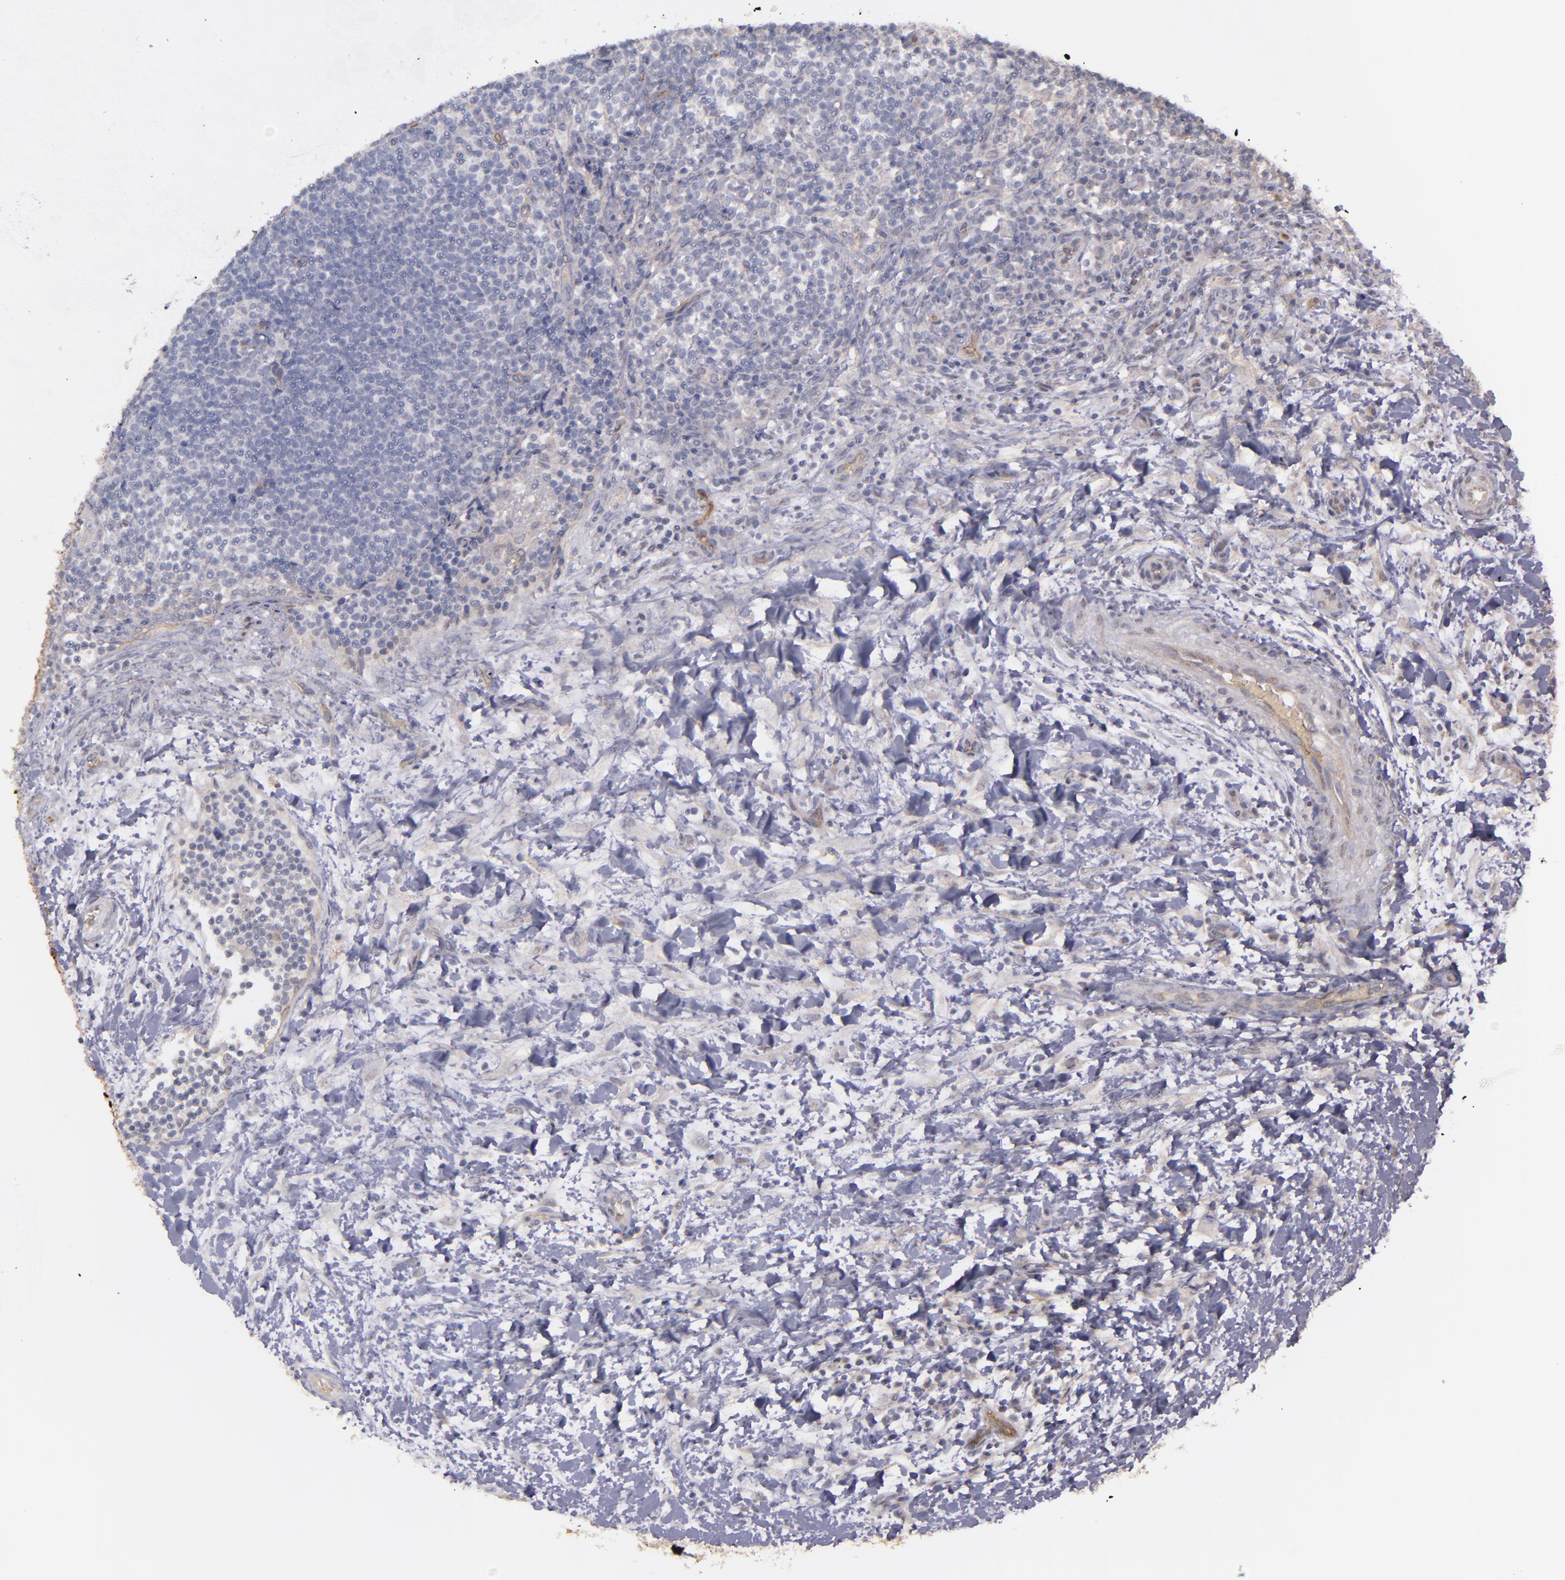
{"staining": {"intensity": "negative", "quantity": "none", "location": "none"}, "tissue": "lymphoma", "cell_type": "Tumor cells", "image_type": "cancer", "snomed": [{"axis": "morphology", "description": "Malignant lymphoma, non-Hodgkin's type, Low grade"}, {"axis": "topography", "description": "Lymph node"}], "caption": "Malignant lymphoma, non-Hodgkin's type (low-grade) was stained to show a protein in brown. There is no significant expression in tumor cells. Brightfield microscopy of immunohistochemistry stained with DAB (3,3'-diaminobenzidine) (brown) and hematoxylin (blue), captured at high magnification.", "gene": "ACE", "patient": {"sex": "female", "age": 76}}